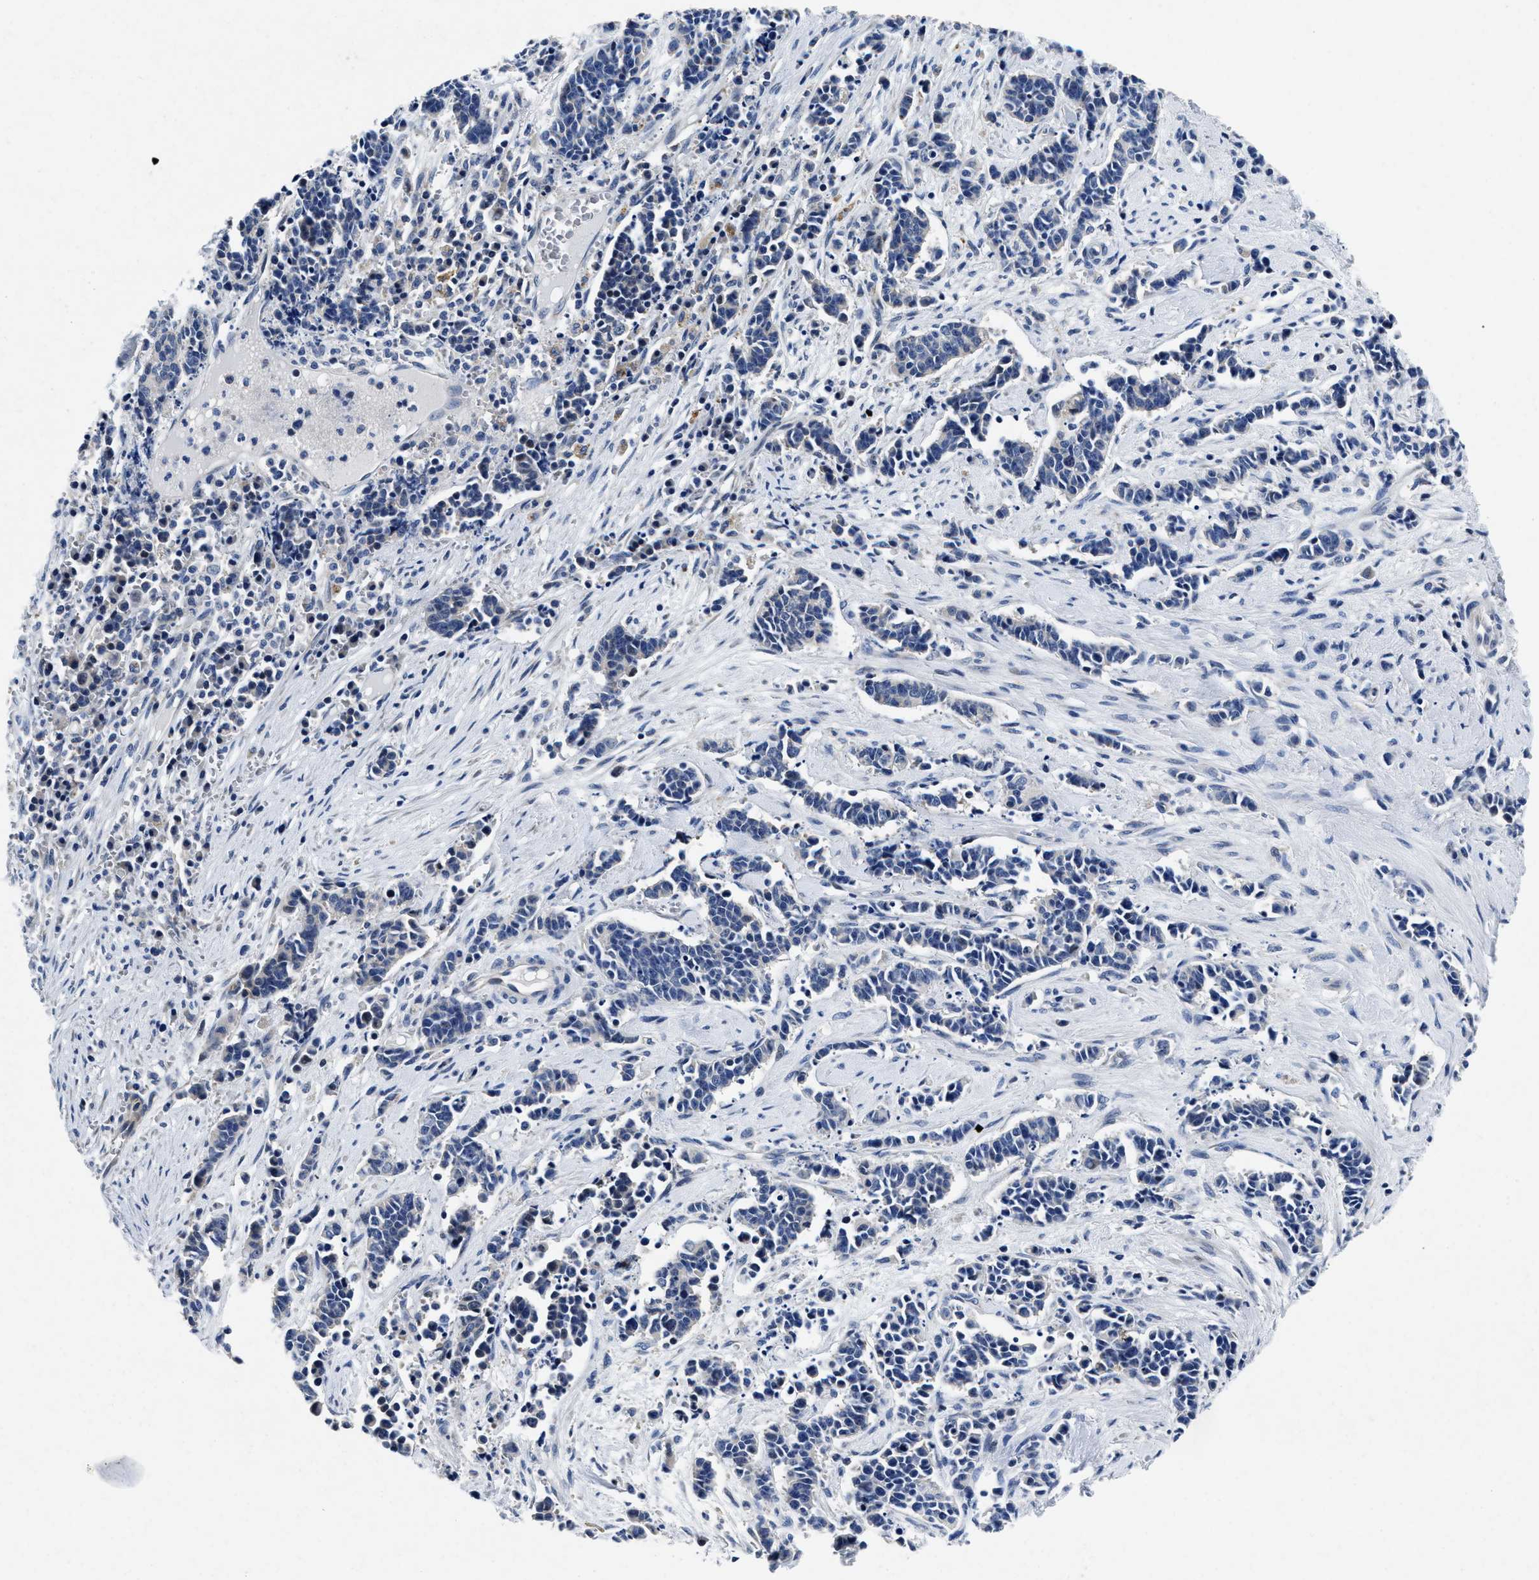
{"staining": {"intensity": "negative", "quantity": "none", "location": "none"}, "tissue": "cervical cancer", "cell_type": "Tumor cells", "image_type": "cancer", "snomed": [{"axis": "morphology", "description": "Squamous cell carcinoma, NOS"}, {"axis": "topography", "description": "Cervix"}], "caption": "IHC of cervical cancer (squamous cell carcinoma) demonstrates no positivity in tumor cells. The staining is performed using DAB (3,3'-diaminobenzidine) brown chromogen with nuclei counter-stained in using hematoxylin.", "gene": "LAD1", "patient": {"sex": "female", "age": 35}}